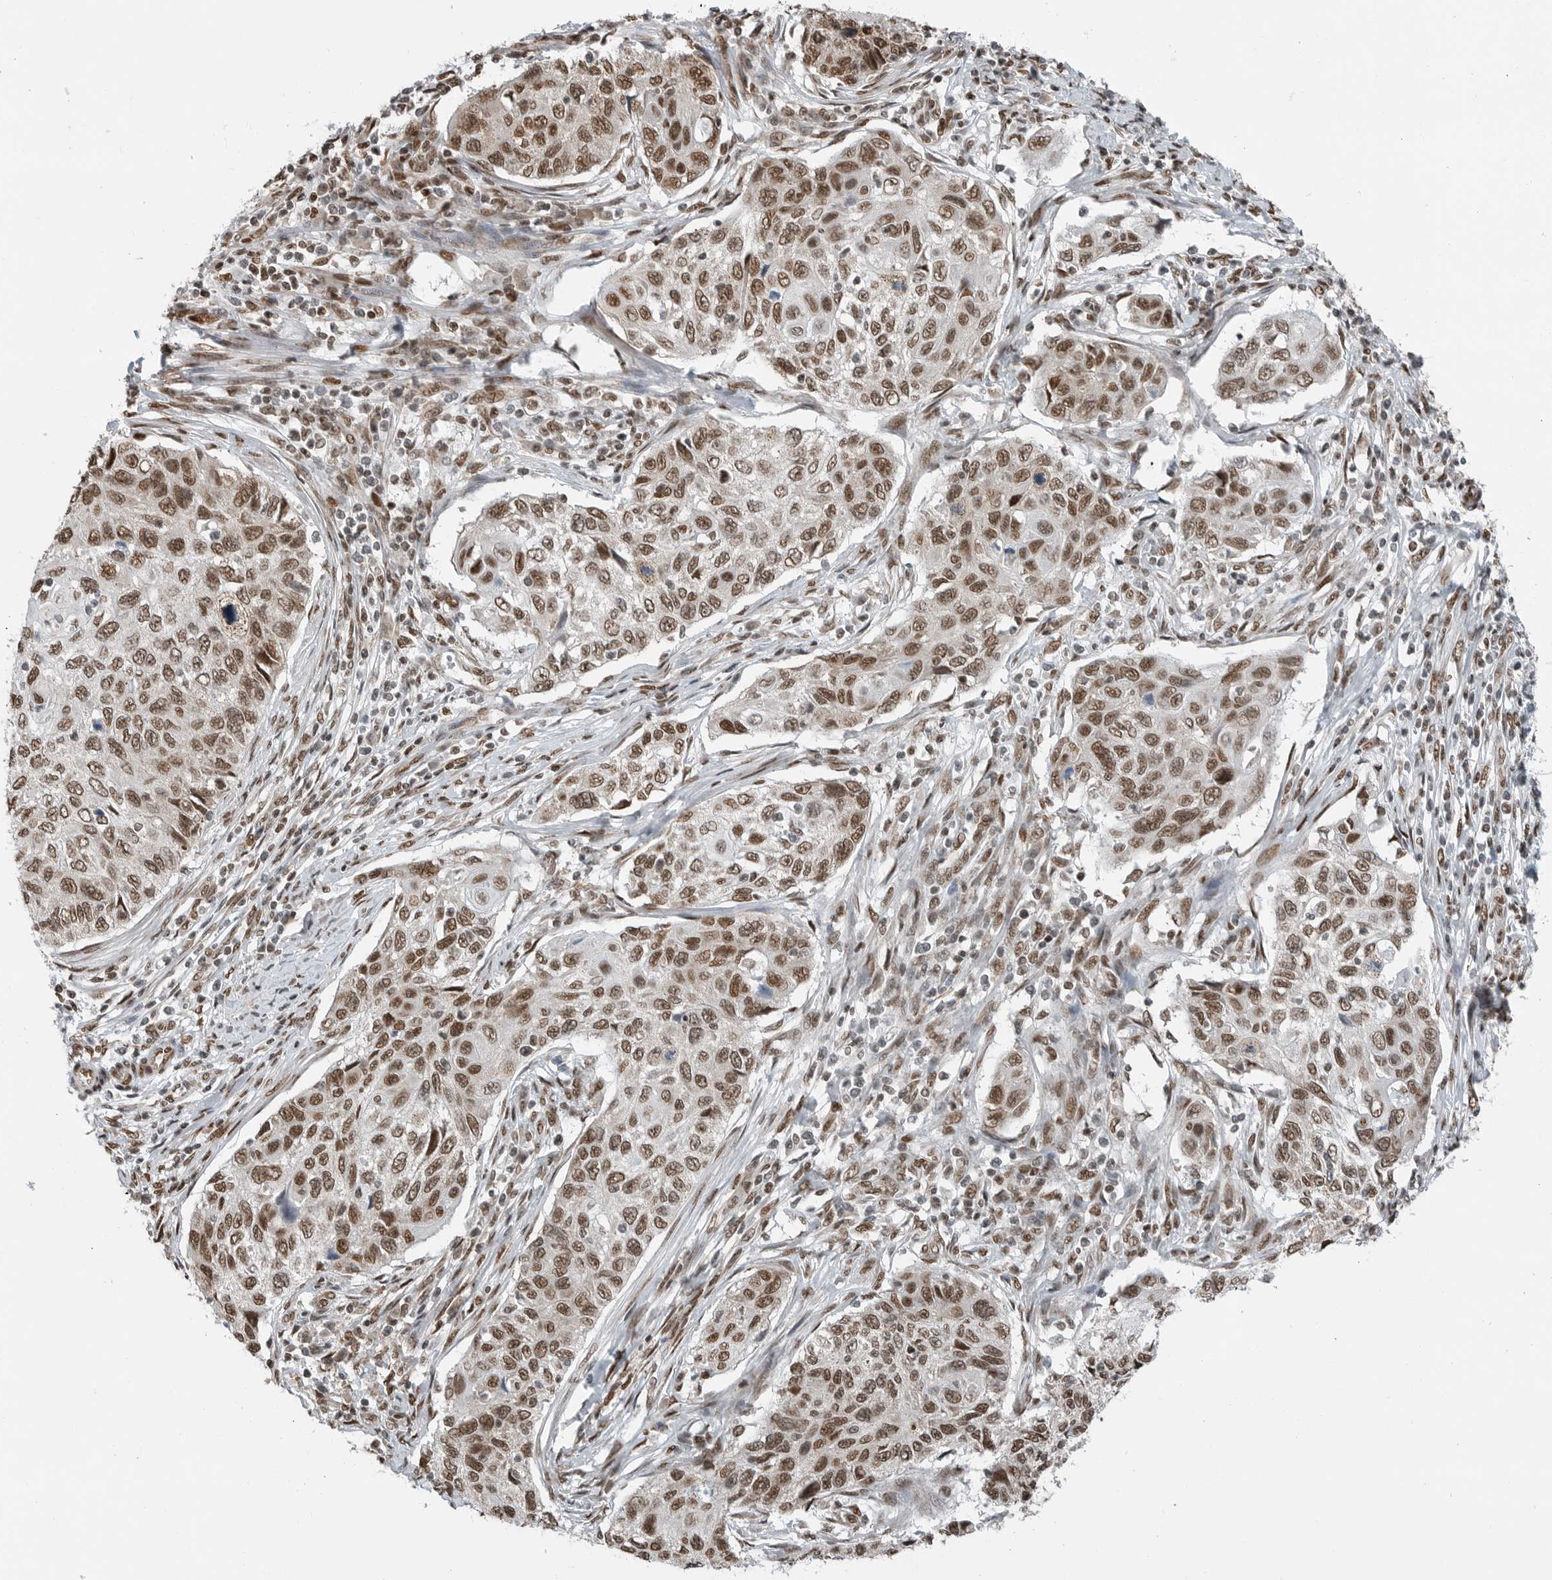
{"staining": {"intensity": "moderate", "quantity": ">75%", "location": "nuclear"}, "tissue": "cervical cancer", "cell_type": "Tumor cells", "image_type": "cancer", "snomed": [{"axis": "morphology", "description": "Squamous cell carcinoma, NOS"}, {"axis": "topography", "description": "Cervix"}], "caption": "This is an image of immunohistochemistry staining of cervical cancer, which shows moderate positivity in the nuclear of tumor cells.", "gene": "BLZF1", "patient": {"sex": "female", "age": 70}}